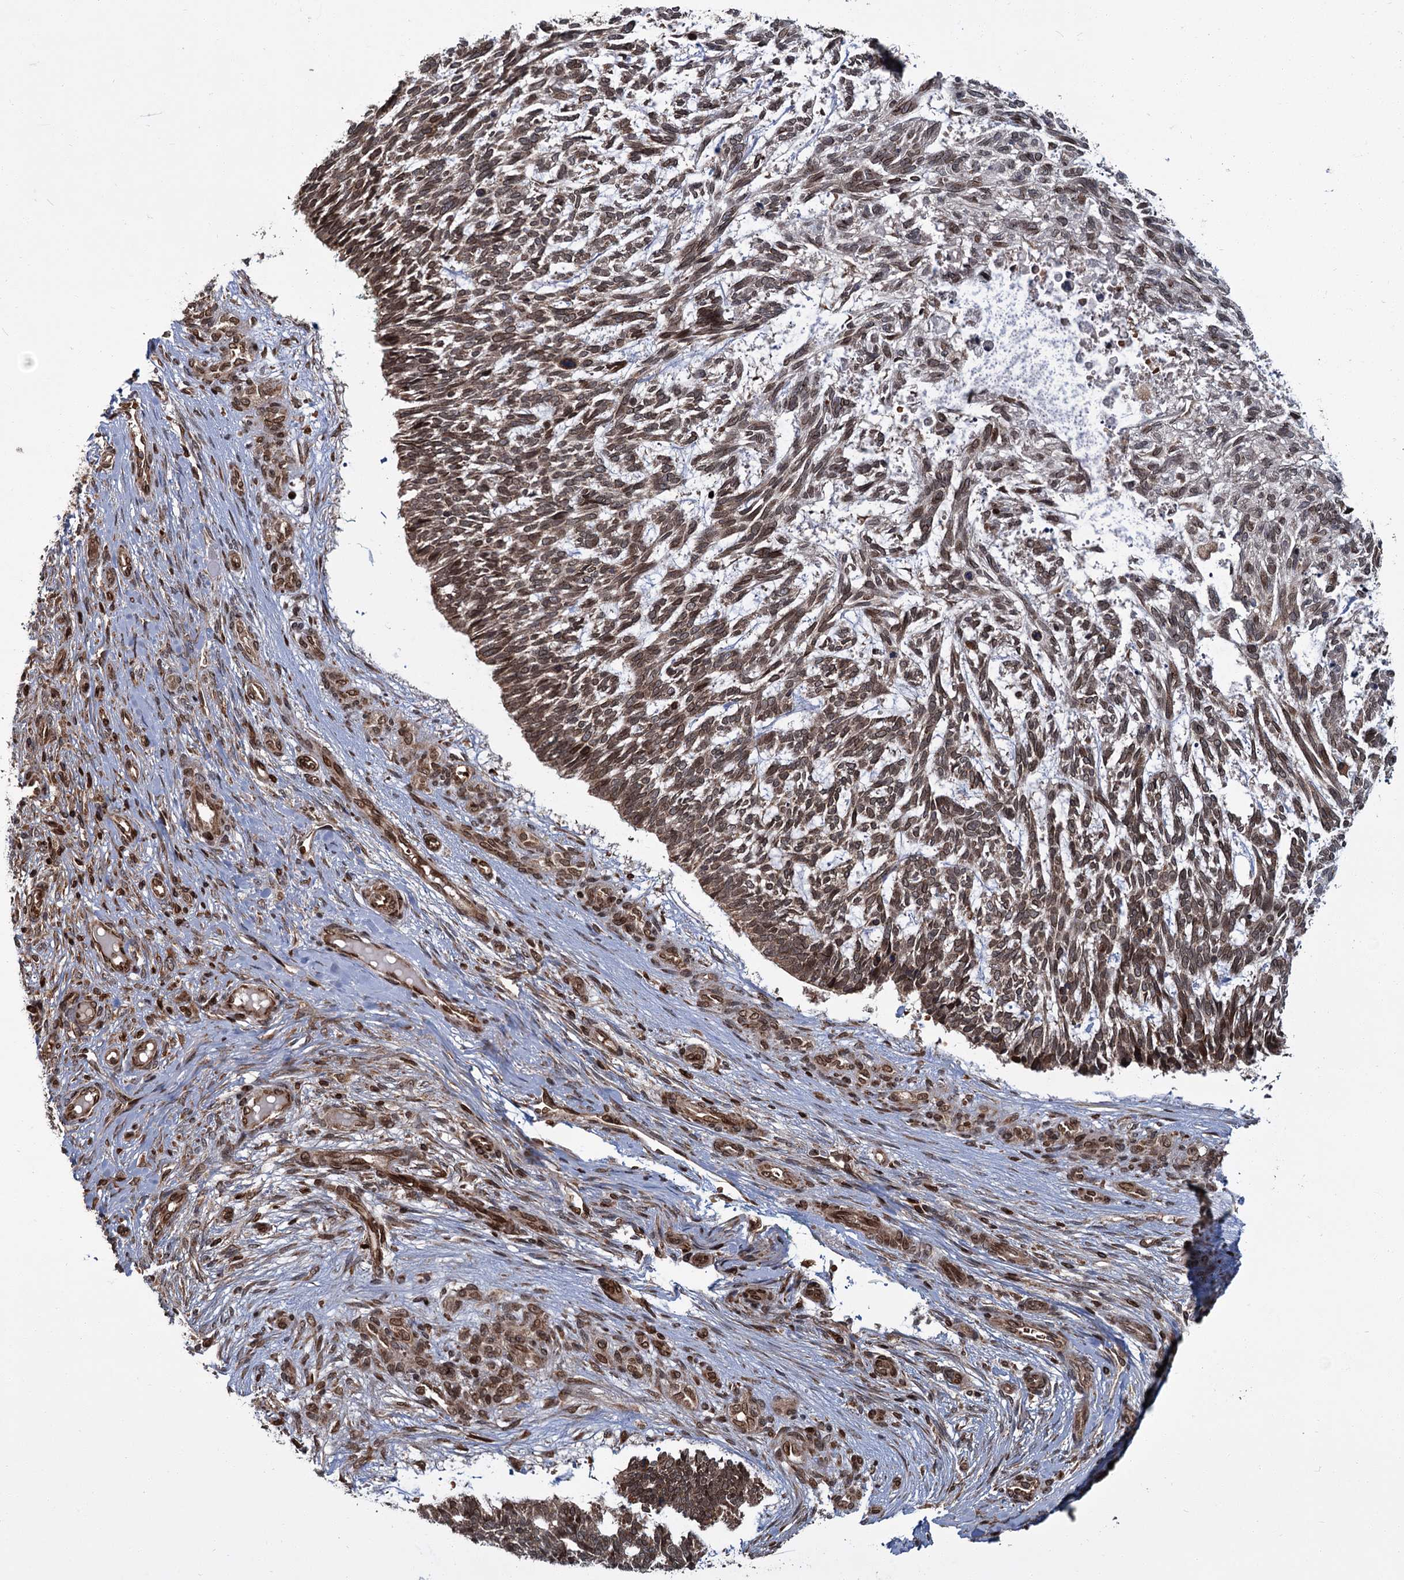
{"staining": {"intensity": "moderate", "quantity": ">75%", "location": "cytoplasmic/membranous,nuclear"}, "tissue": "skin cancer", "cell_type": "Tumor cells", "image_type": "cancer", "snomed": [{"axis": "morphology", "description": "Basal cell carcinoma"}, {"axis": "topography", "description": "Skin"}], "caption": "Skin cancer (basal cell carcinoma) tissue reveals moderate cytoplasmic/membranous and nuclear positivity in about >75% of tumor cells", "gene": "CFAP46", "patient": {"sex": "male", "age": 88}}